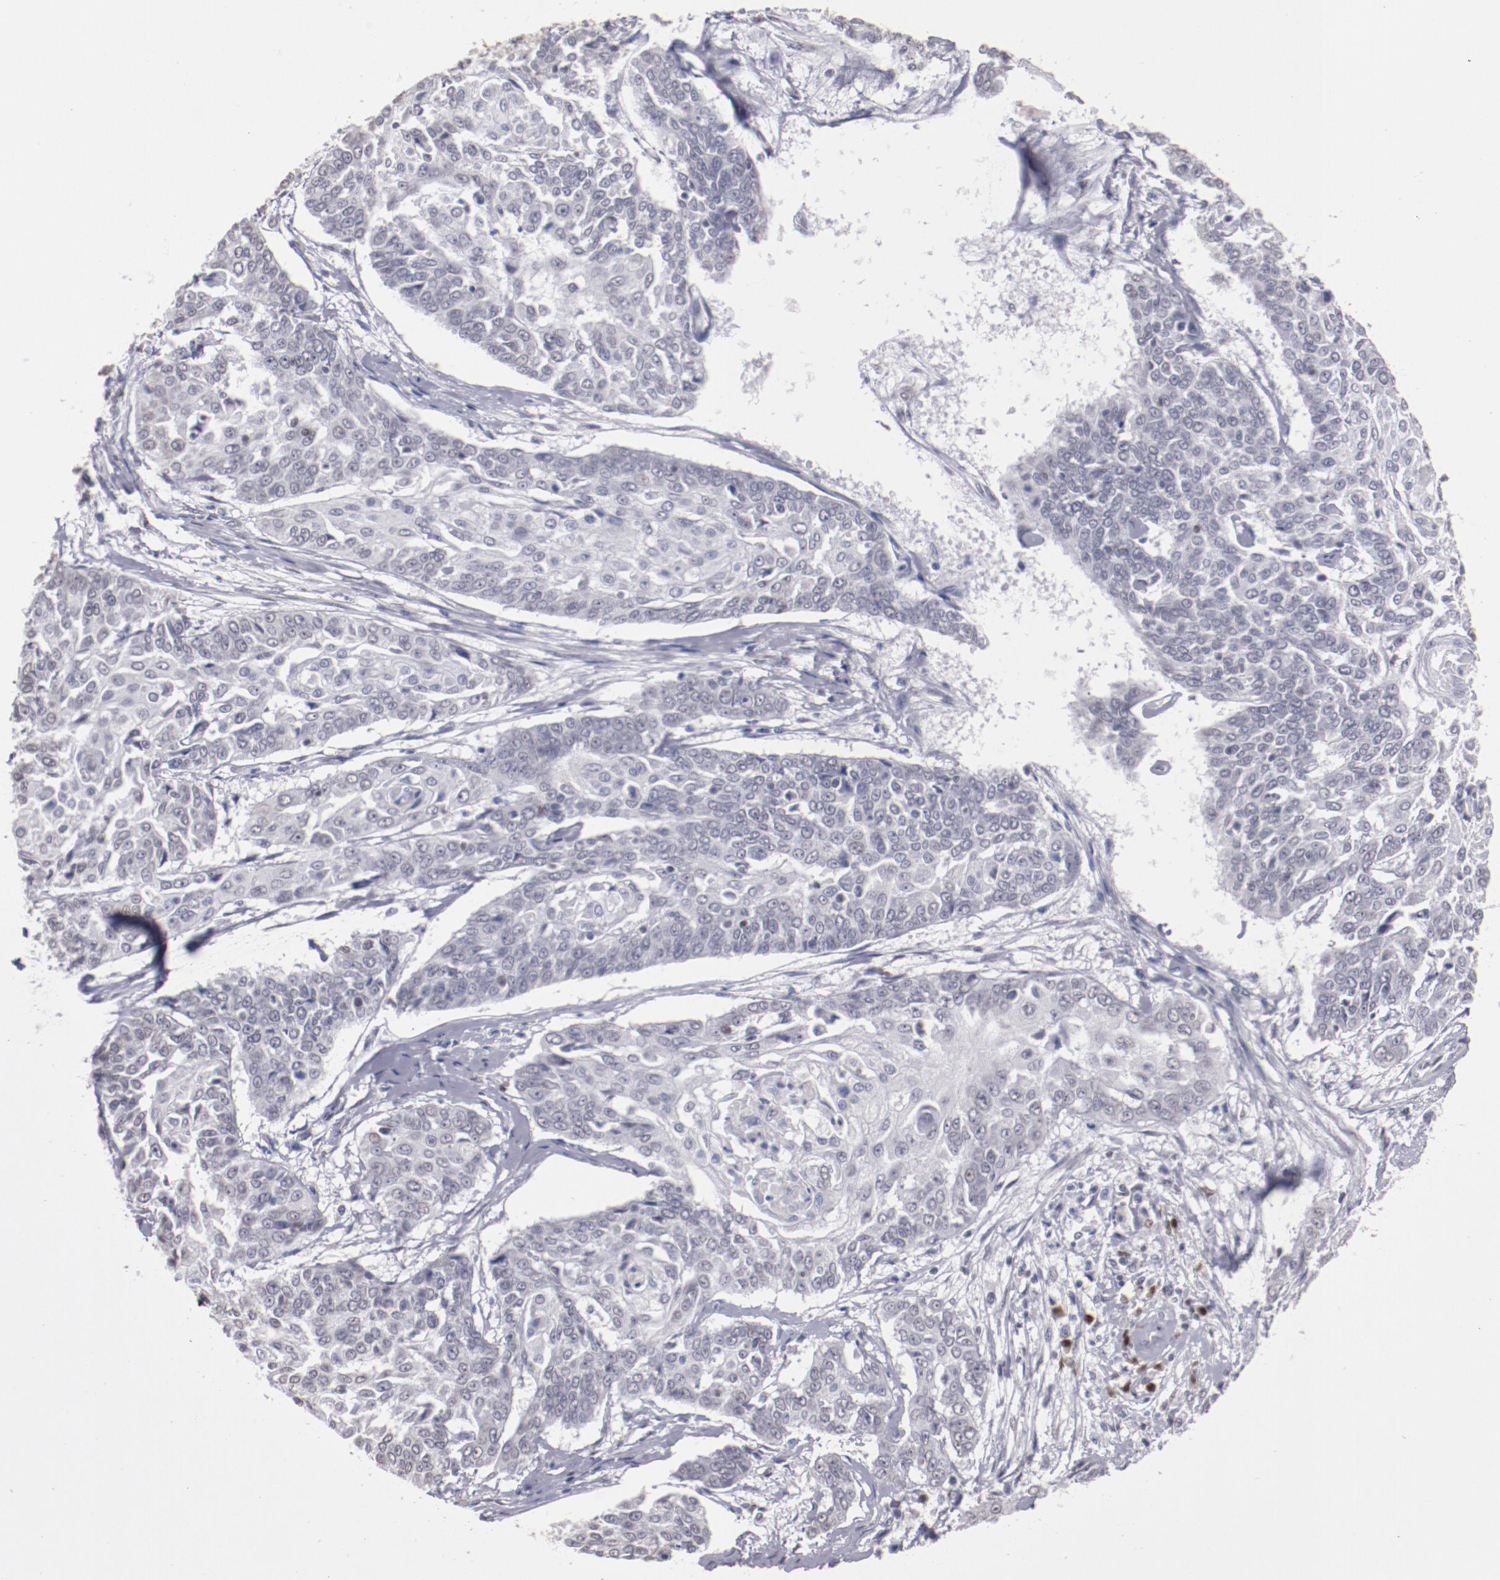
{"staining": {"intensity": "negative", "quantity": "none", "location": "none"}, "tissue": "cervical cancer", "cell_type": "Tumor cells", "image_type": "cancer", "snomed": [{"axis": "morphology", "description": "Squamous cell carcinoma, NOS"}, {"axis": "topography", "description": "Cervix"}], "caption": "Cervical squamous cell carcinoma was stained to show a protein in brown. There is no significant expression in tumor cells.", "gene": "IRF4", "patient": {"sex": "female", "age": 64}}